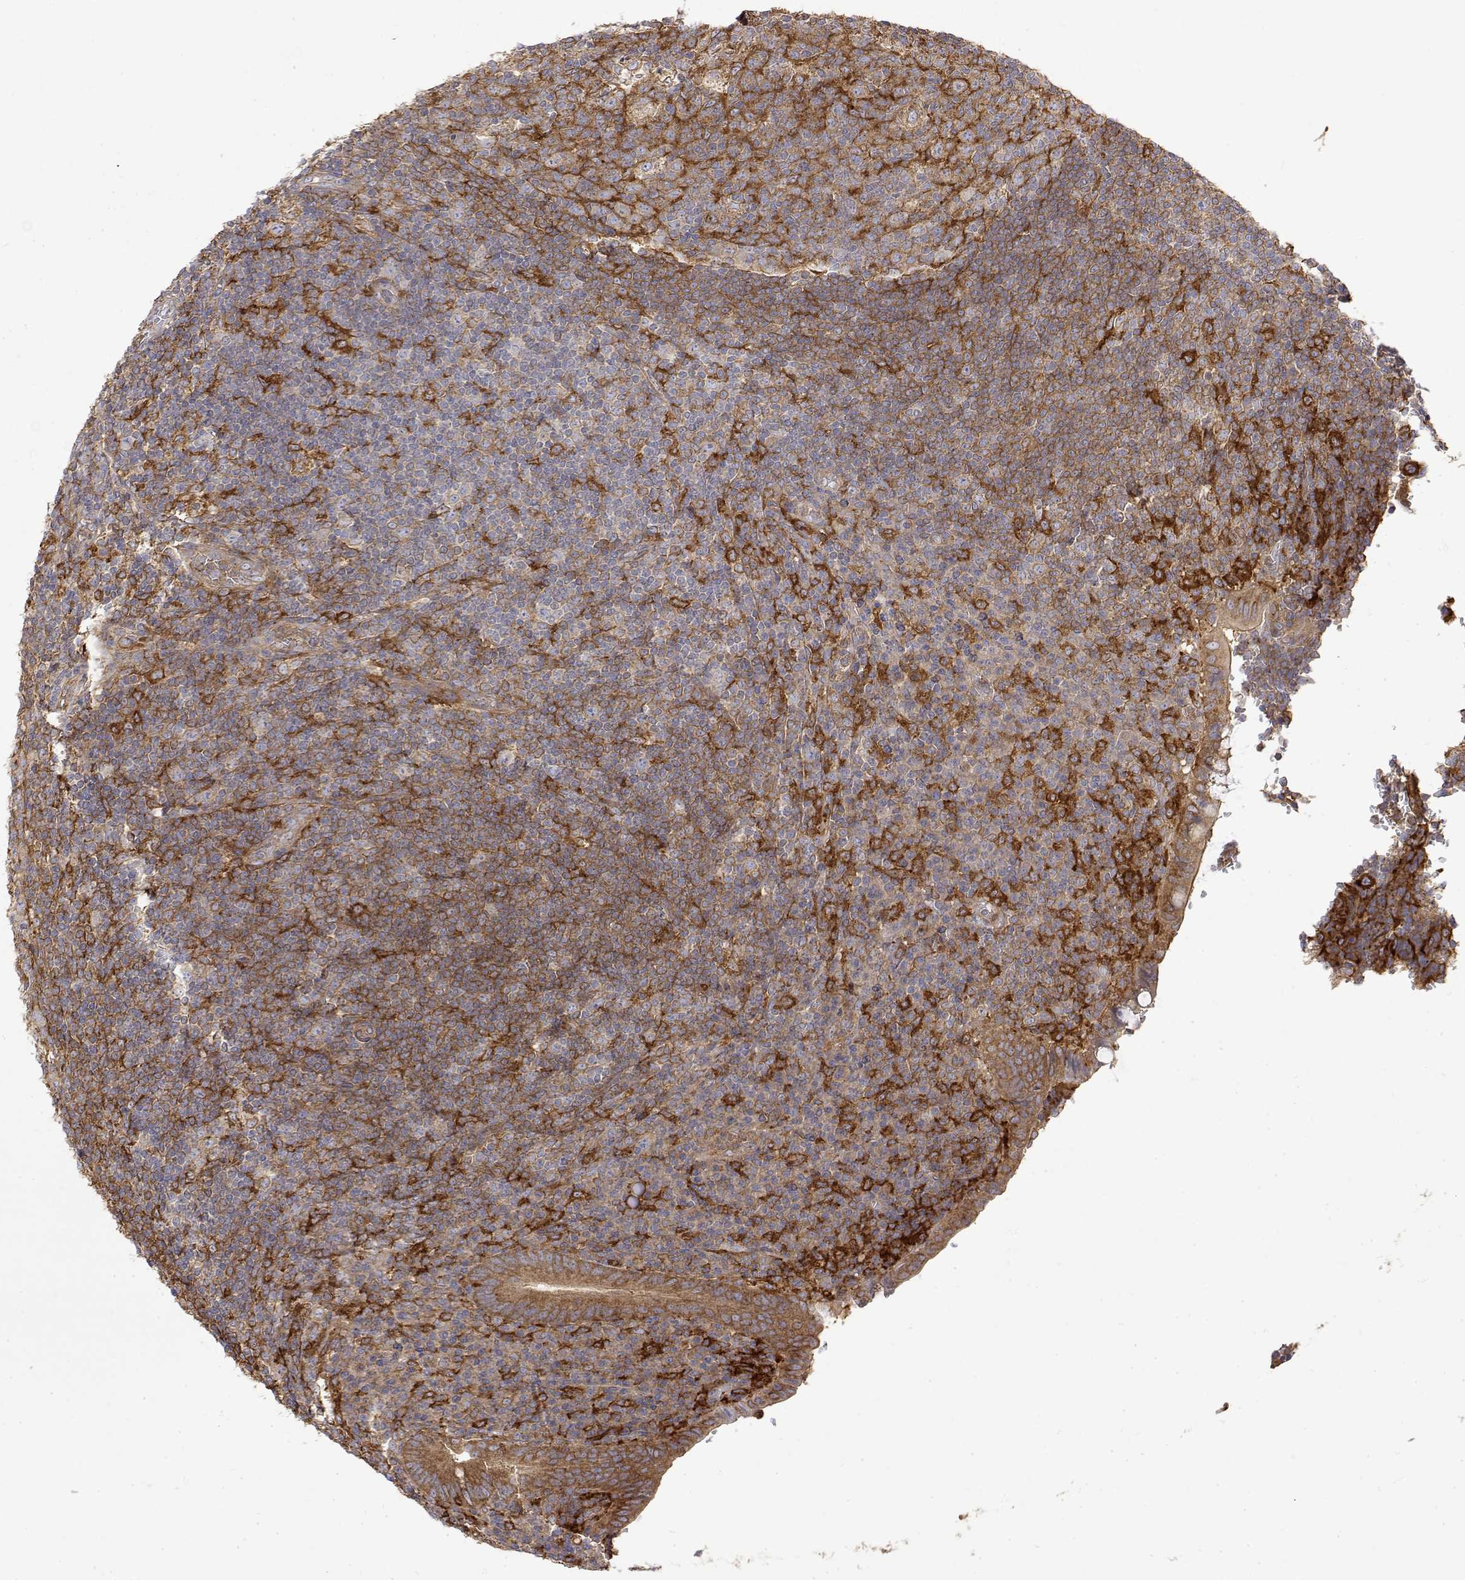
{"staining": {"intensity": "strong", "quantity": ">75%", "location": "cytoplasmic/membranous"}, "tissue": "appendix", "cell_type": "Glandular cells", "image_type": "normal", "snomed": [{"axis": "morphology", "description": "Normal tissue, NOS"}, {"axis": "topography", "description": "Appendix"}], "caption": "Benign appendix displays strong cytoplasmic/membranous expression in approximately >75% of glandular cells.", "gene": "PACSIN2", "patient": {"sex": "male", "age": 18}}